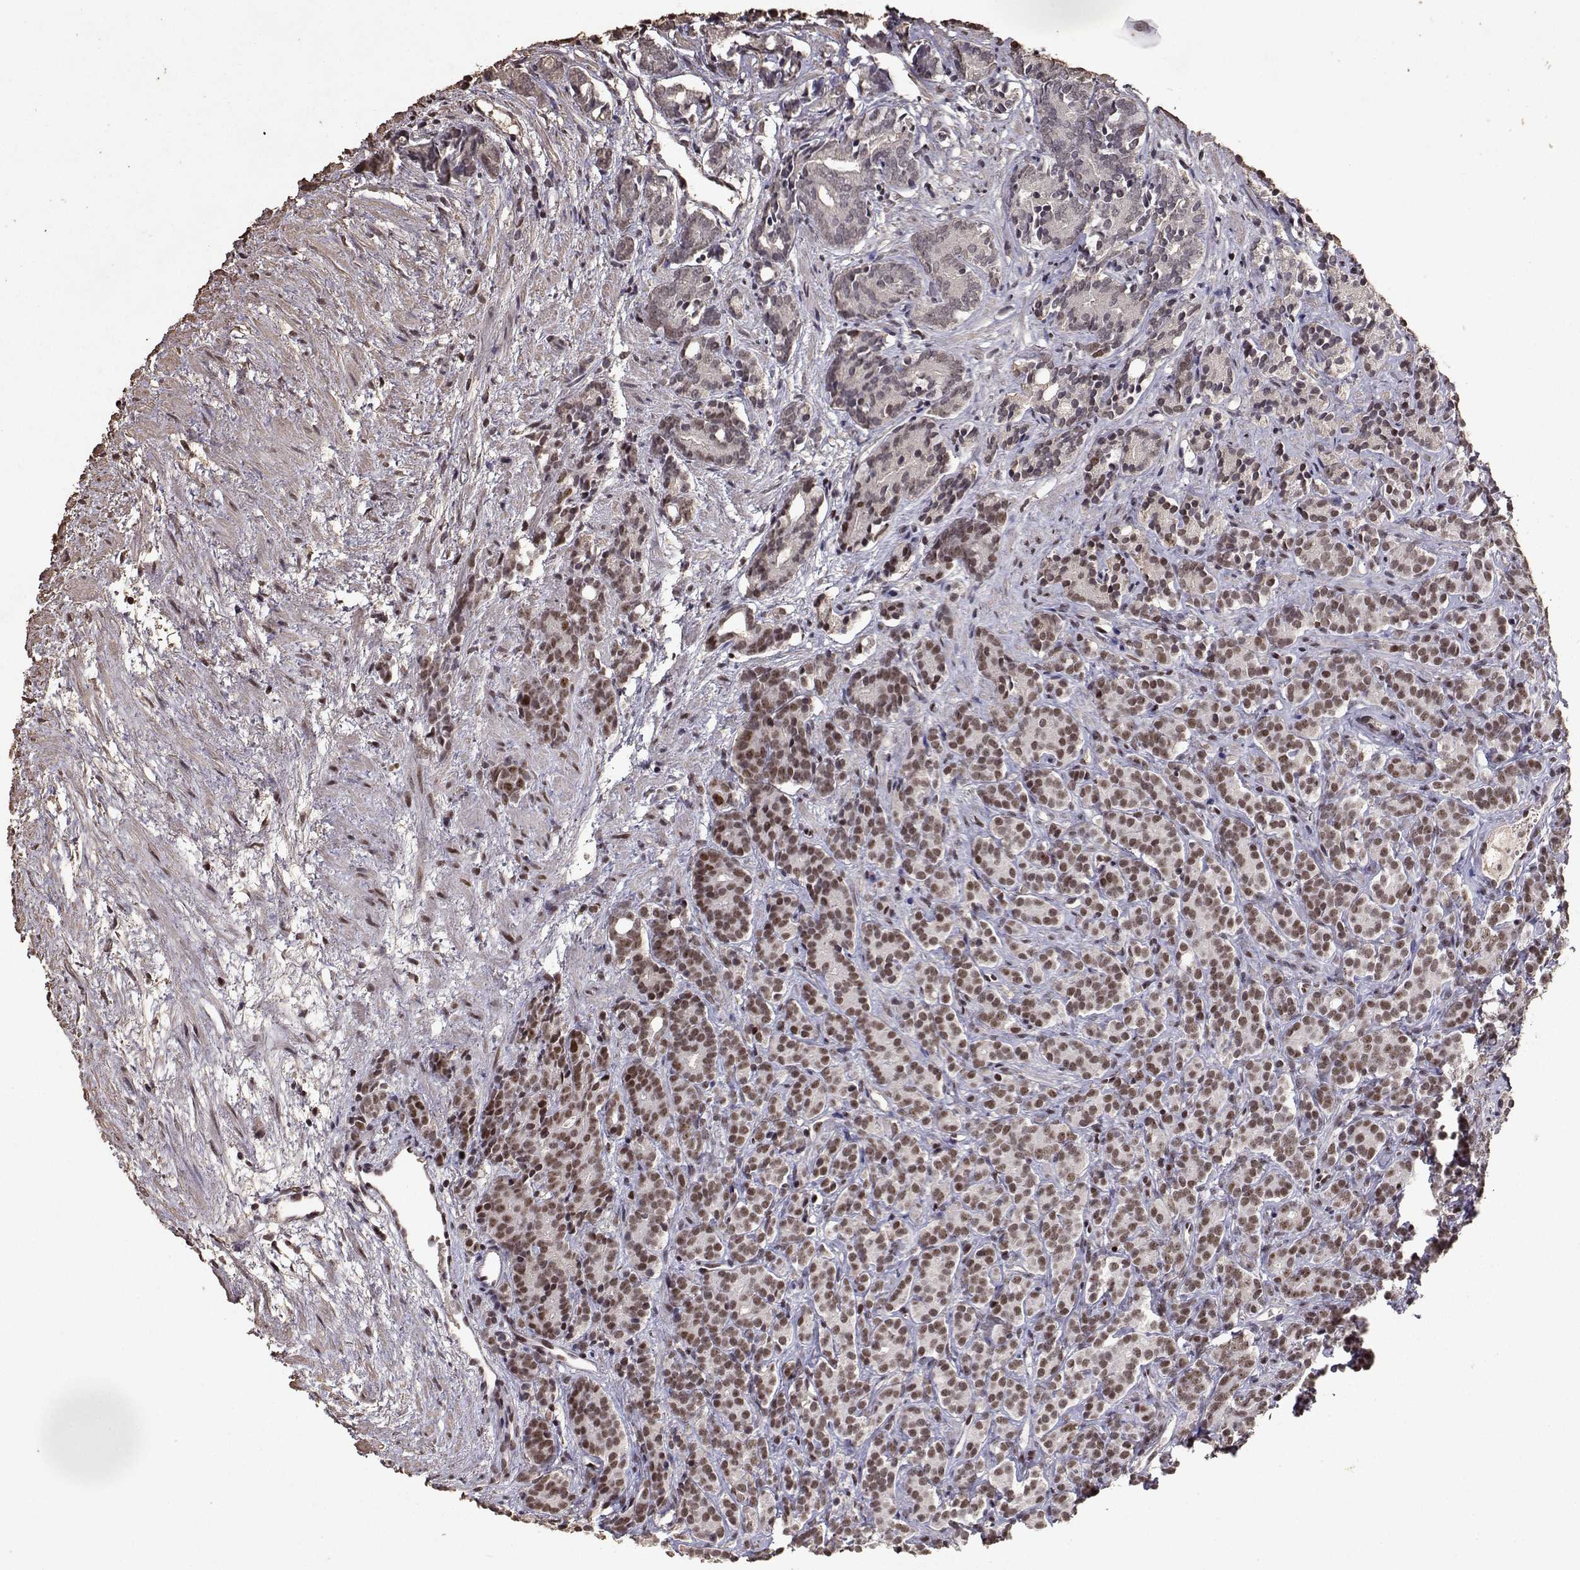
{"staining": {"intensity": "moderate", "quantity": ">75%", "location": "nuclear"}, "tissue": "prostate cancer", "cell_type": "Tumor cells", "image_type": "cancer", "snomed": [{"axis": "morphology", "description": "Adenocarcinoma, High grade"}, {"axis": "topography", "description": "Prostate"}], "caption": "Protein expression analysis of human prostate cancer reveals moderate nuclear positivity in about >75% of tumor cells.", "gene": "TOE1", "patient": {"sex": "male", "age": 84}}